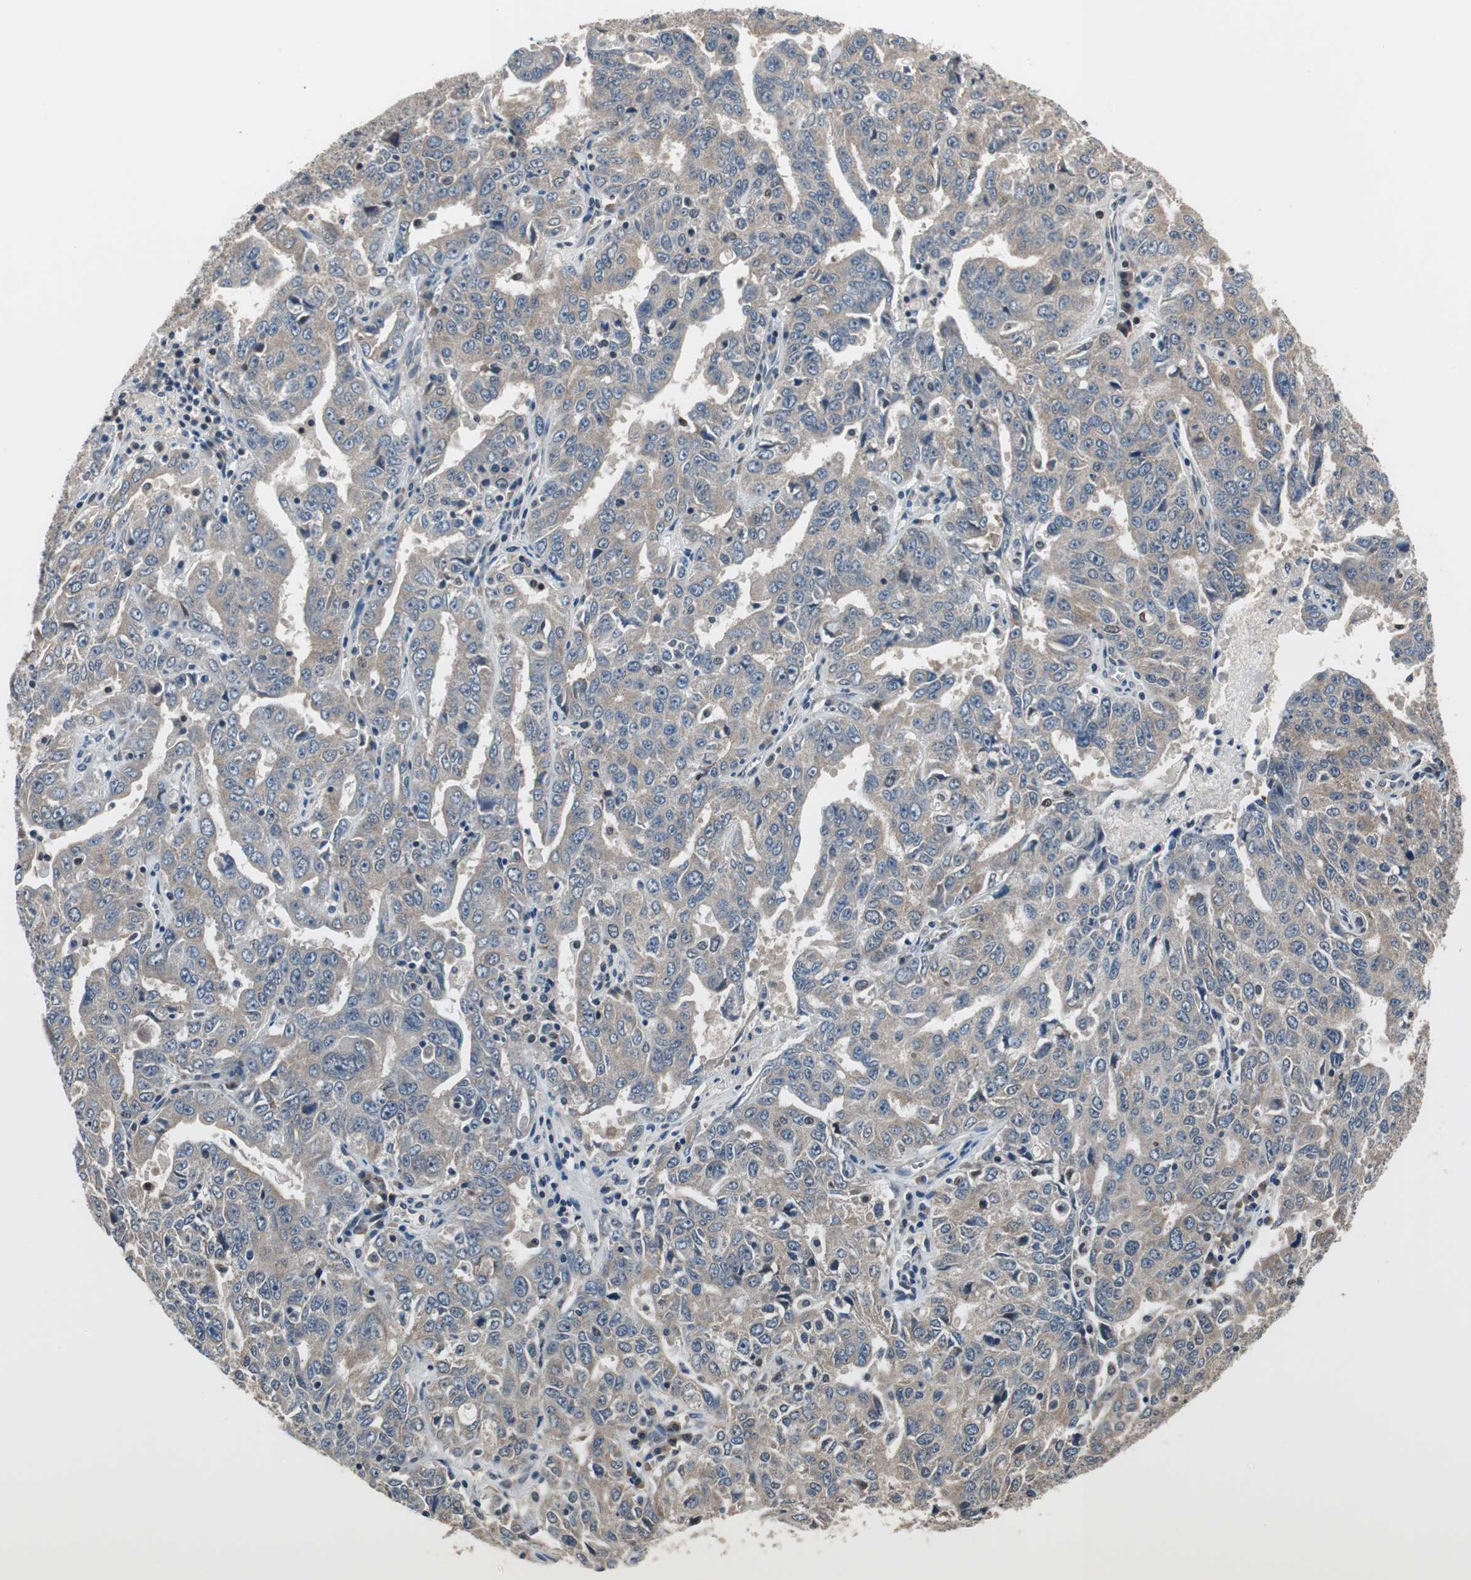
{"staining": {"intensity": "negative", "quantity": "none", "location": "none"}, "tissue": "ovarian cancer", "cell_type": "Tumor cells", "image_type": "cancer", "snomed": [{"axis": "morphology", "description": "Carcinoma, endometroid"}, {"axis": "topography", "description": "Ovary"}], "caption": "This image is of ovarian cancer (endometroid carcinoma) stained with immunohistochemistry (IHC) to label a protein in brown with the nuclei are counter-stained blue. There is no expression in tumor cells. The staining is performed using DAB brown chromogen with nuclei counter-stained in using hematoxylin.", "gene": "MAFB", "patient": {"sex": "female", "age": 62}}